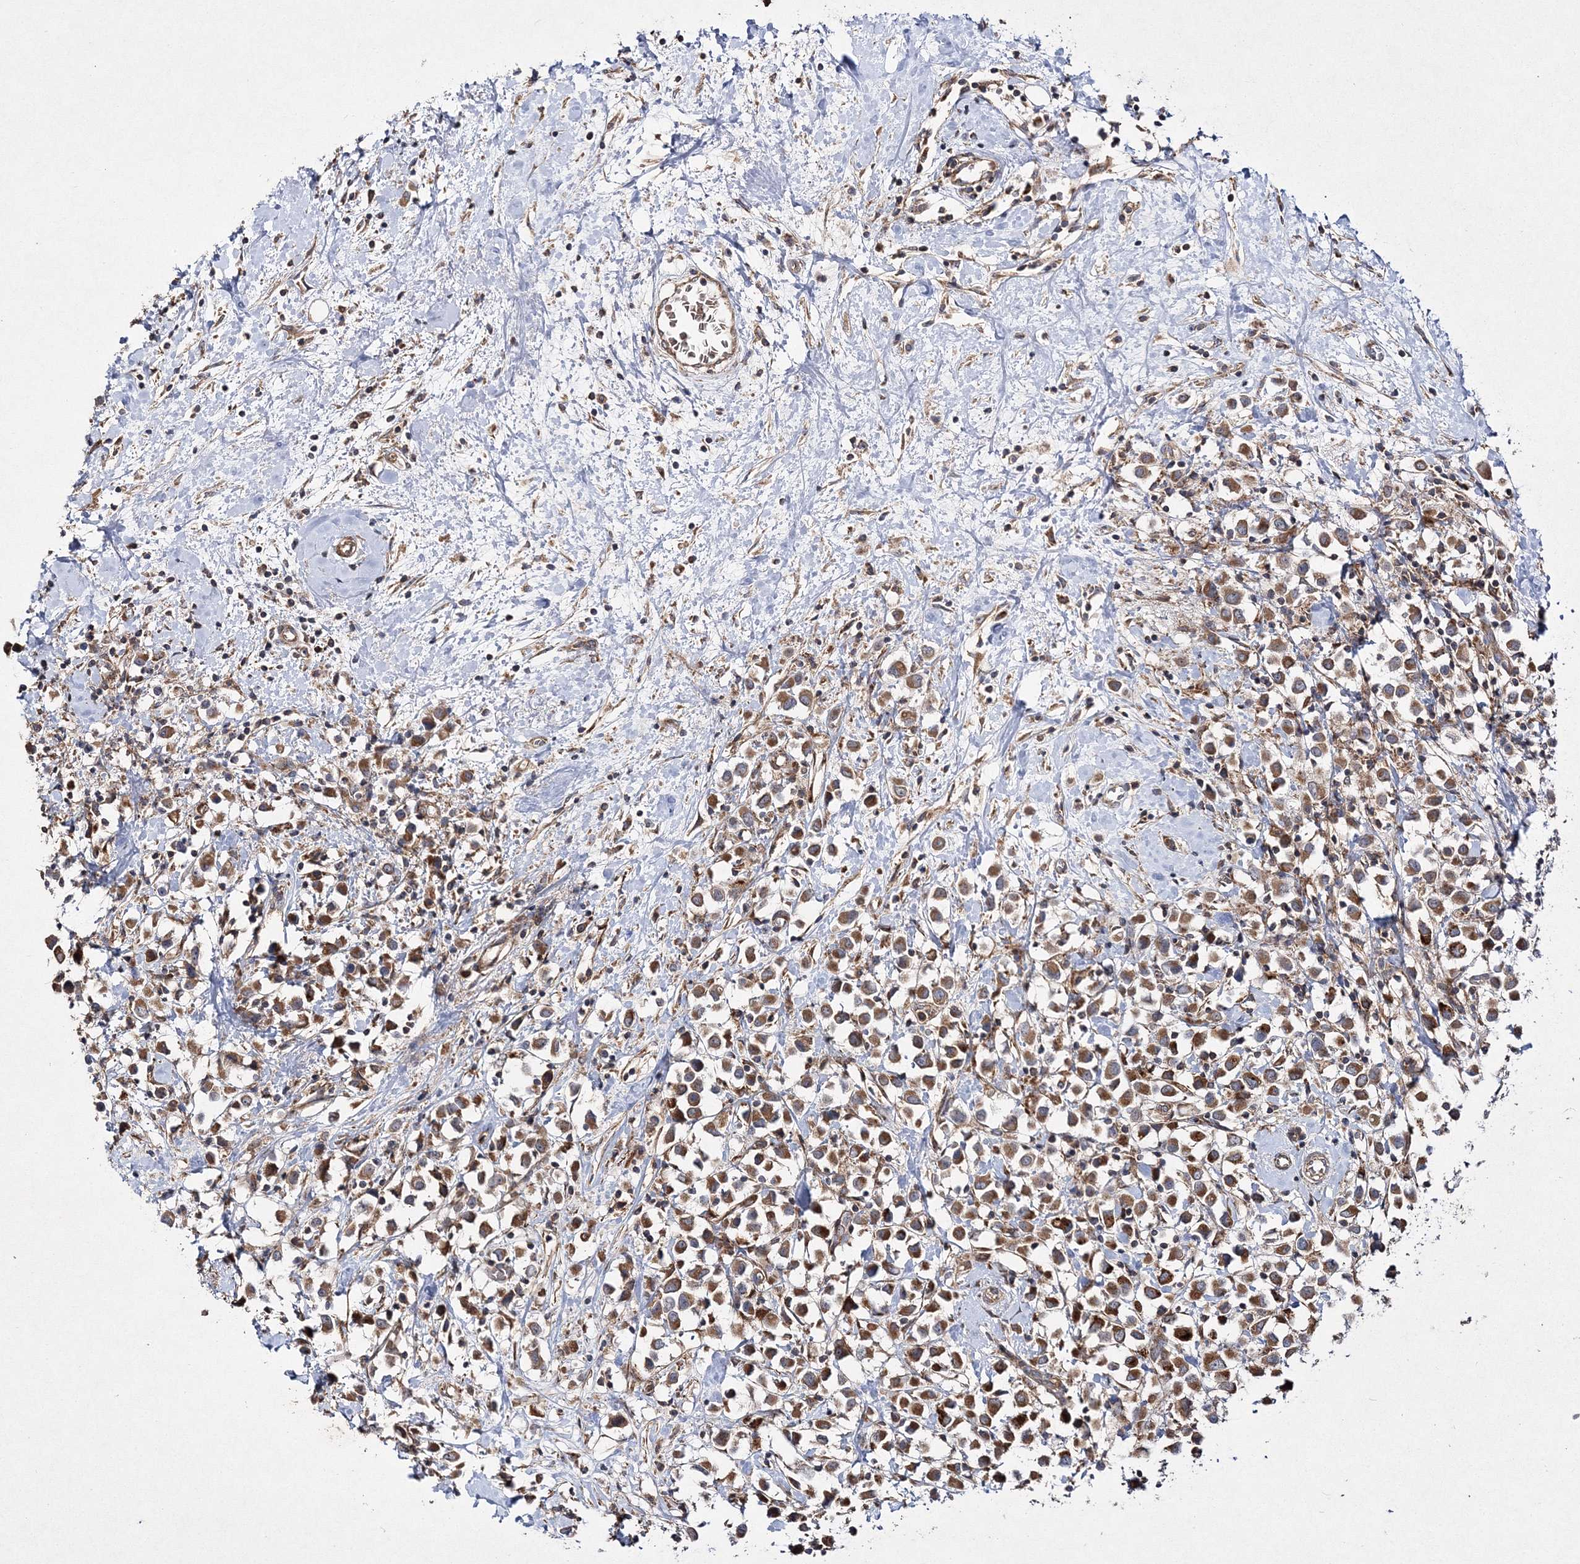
{"staining": {"intensity": "moderate", "quantity": ">75%", "location": "cytoplasmic/membranous"}, "tissue": "breast cancer", "cell_type": "Tumor cells", "image_type": "cancer", "snomed": [{"axis": "morphology", "description": "Duct carcinoma"}, {"axis": "topography", "description": "Breast"}], "caption": "The immunohistochemical stain labels moderate cytoplasmic/membranous expression in tumor cells of intraductal carcinoma (breast) tissue. (Brightfield microscopy of DAB IHC at high magnification).", "gene": "DNAJC13", "patient": {"sex": "female", "age": 61}}